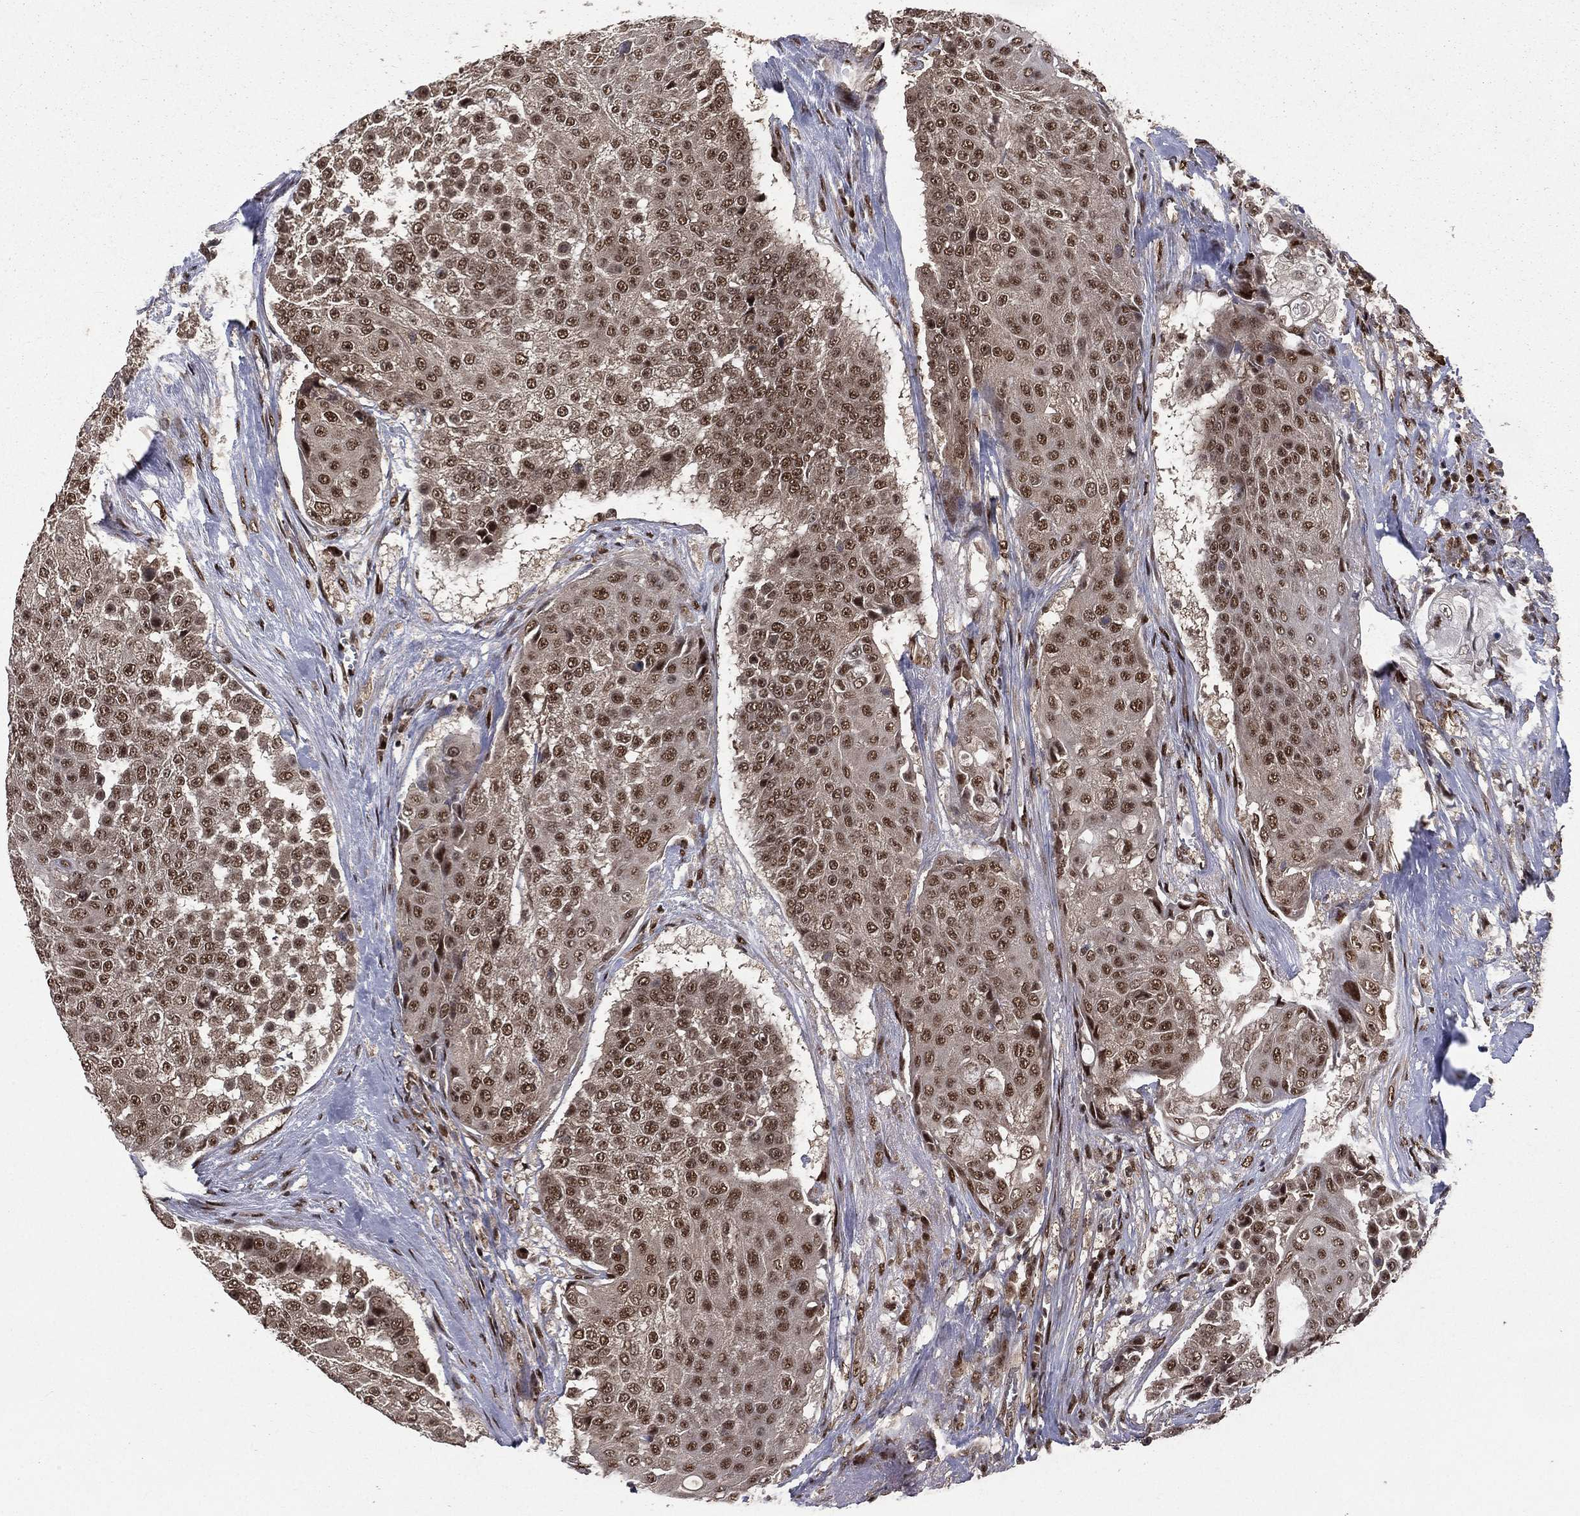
{"staining": {"intensity": "strong", "quantity": "25%-75%", "location": "nuclear"}, "tissue": "urothelial cancer", "cell_type": "Tumor cells", "image_type": "cancer", "snomed": [{"axis": "morphology", "description": "Urothelial carcinoma, High grade"}, {"axis": "topography", "description": "Urinary bladder"}], "caption": "Tumor cells show high levels of strong nuclear staining in approximately 25%-75% of cells in urothelial cancer. The staining was performed using DAB (3,3'-diaminobenzidine) to visualize the protein expression in brown, while the nuclei were stained in blue with hematoxylin (Magnification: 20x).", "gene": "JMJD6", "patient": {"sex": "female", "age": 63}}